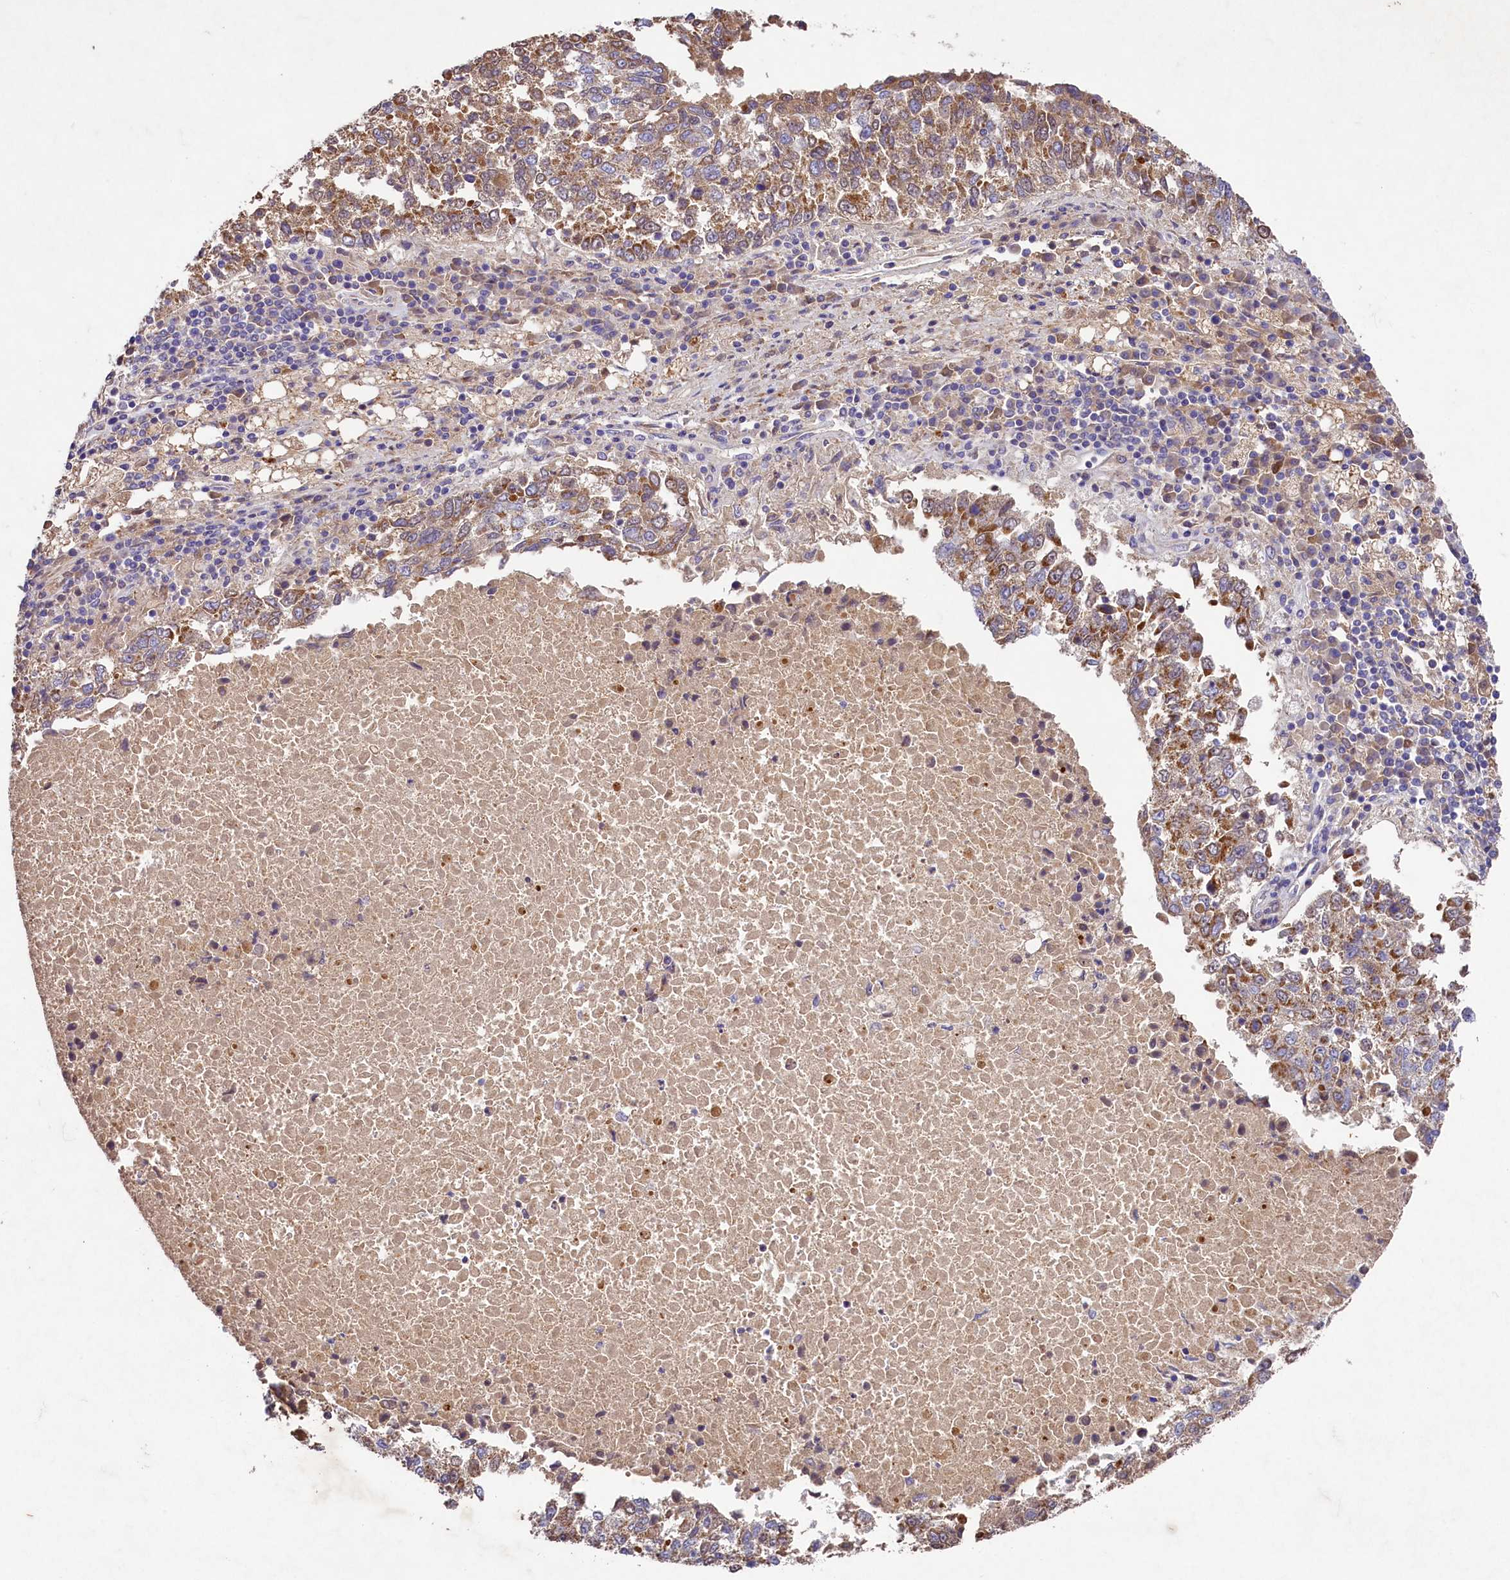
{"staining": {"intensity": "moderate", "quantity": ">75%", "location": "cytoplasmic/membranous"}, "tissue": "lung cancer", "cell_type": "Tumor cells", "image_type": "cancer", "snomed": [{"axis": "morphology", "description": "Squamous cell carcinoma, NOS"}, {"axis": "topography", "description": "Lung"}], "caption": "Protein expression by IHC exhibits moderate cytoplasmic/membranous positivity in approximately >75% of tumor cells in lung squamous cell carcinoma.", "gene": "PMPCB", "patient": {"sex": "male", "age": 73}}